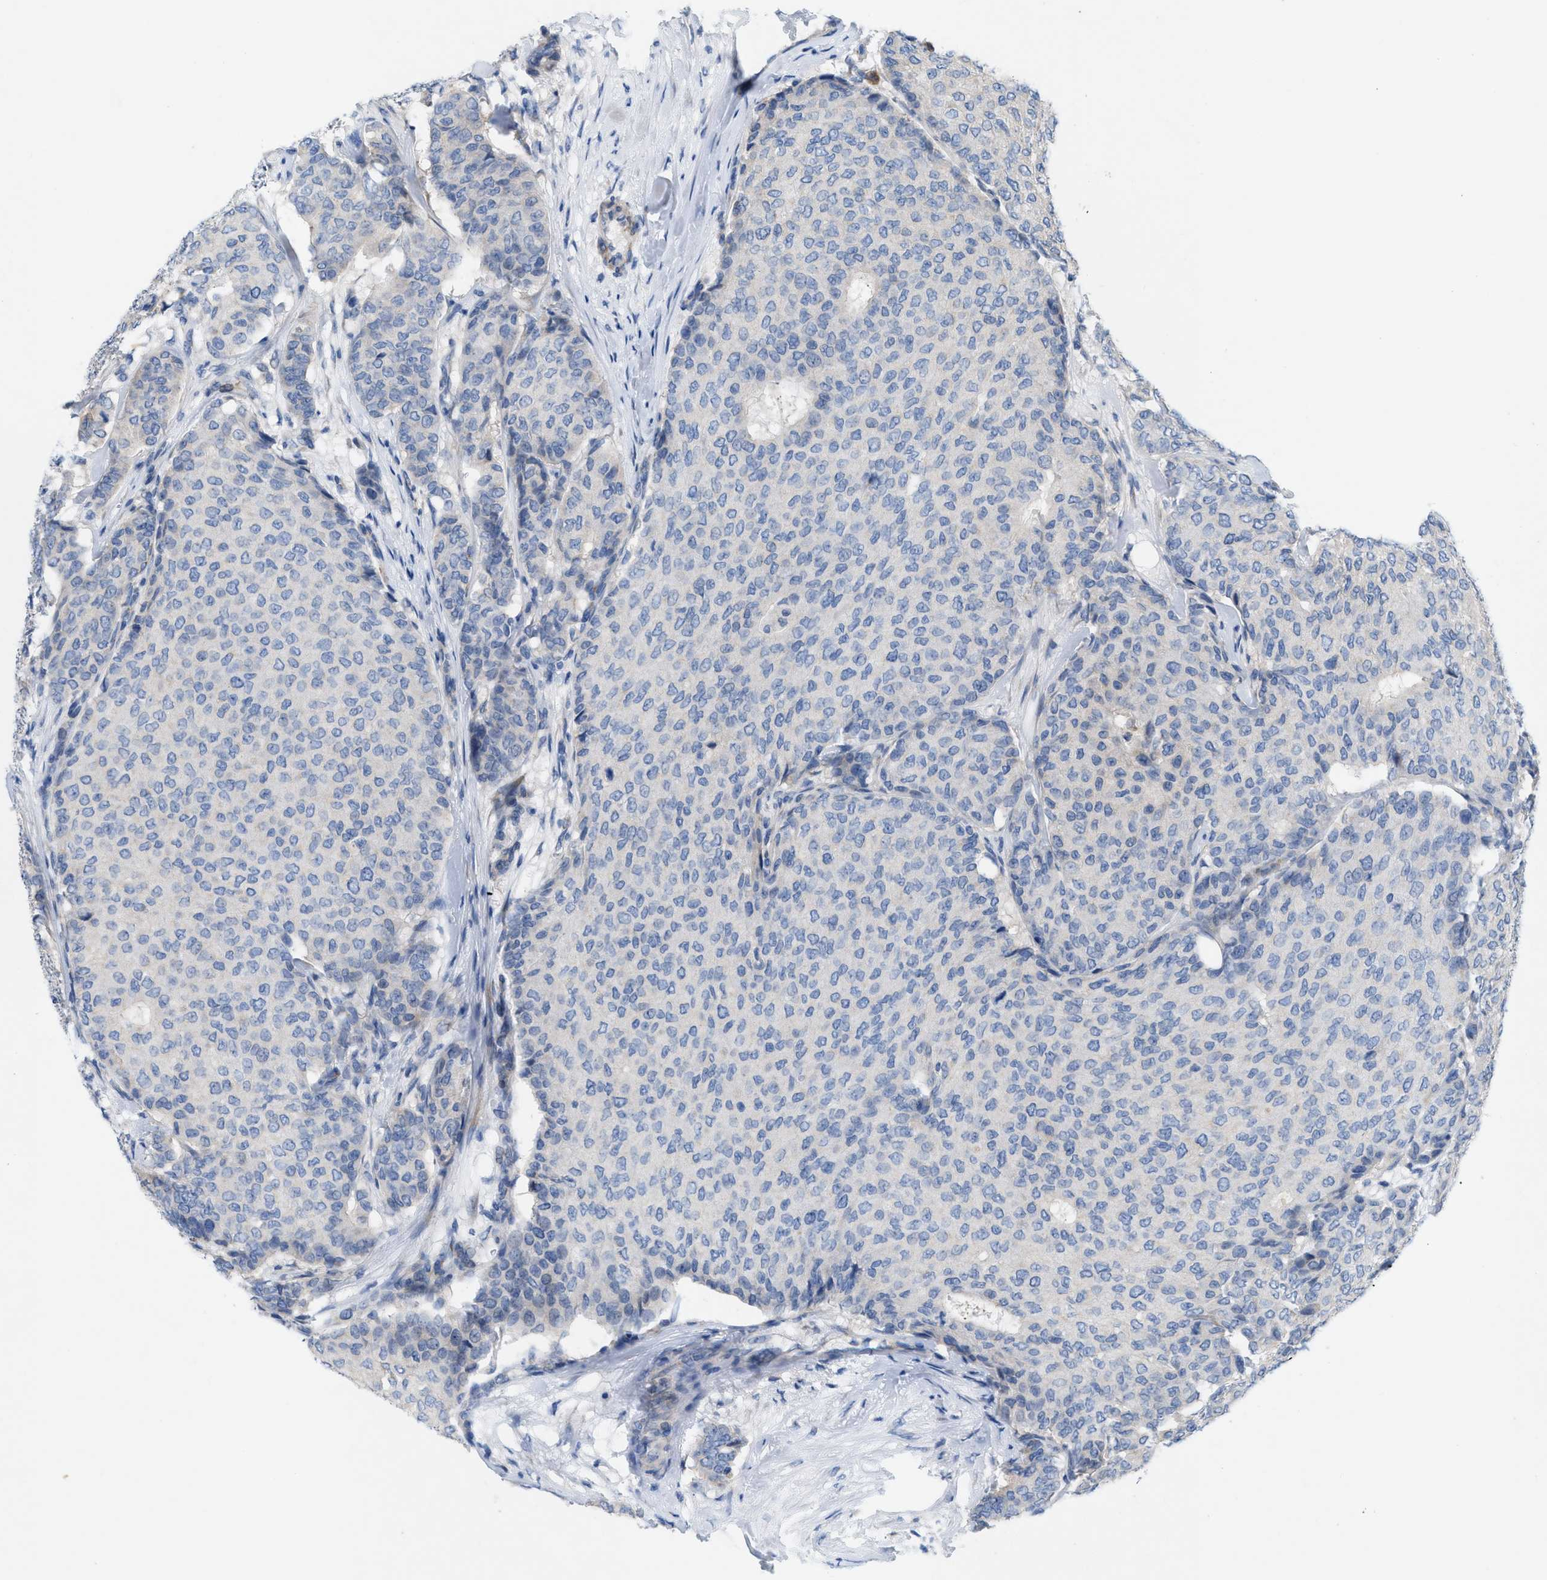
{"staining": {"intensity": "negative", "quantity": "none", "location": "none"}, "tissue": "breast cancer", "cell_type": "Tumor cells", "image_type": "cancer", "snomed": [{"axis": "morphology", "description": "Duct carcinoma"}, {"axis": "topography", "description": "Breast"}], "caption": "A histopathology image of breast cancer stained for a protein demonstrates no brown staining in tumor cells.", "gene": "PLPPR5", "patient": {"sex": "female", "age": 75}}